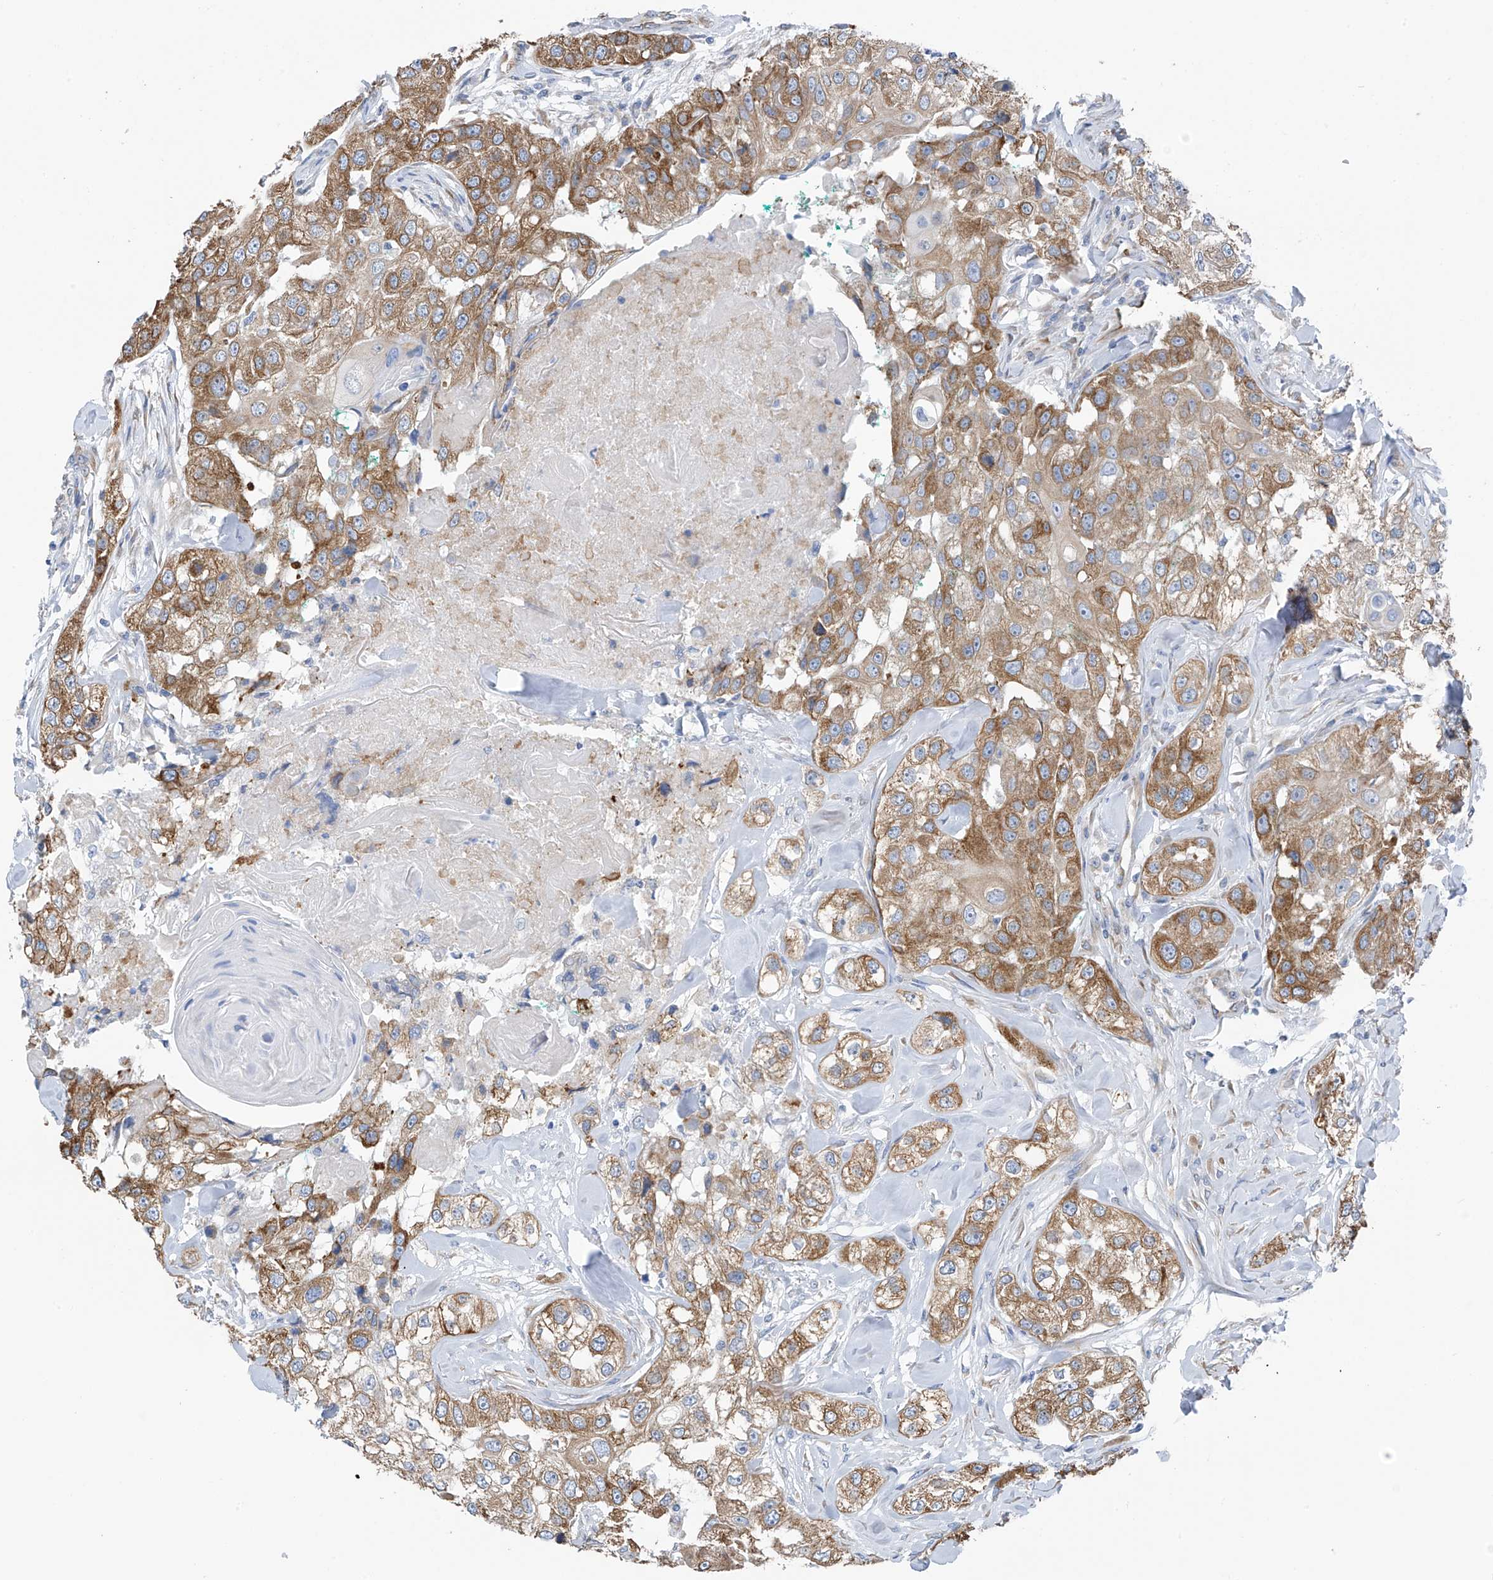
{"staining": {"intensity": "moderate", "quantity": ">75%", "location": "cytoplasmic/membranous"}, "tissue": "head and neck cancer", "cell_type": "Tumor cells", "image_type": "cancer", "snomed": [{"axis": "morphology", "description": "Normal tissue, NOS"}, {"axis": "morphology", "description": "Squamous cell carcinoma, NOS"}, {"axis": "topography", "description": "Skeletal muscle"}, {"axis": "topography", "description": "Head-Neck"}], "caption": "A medium amount of moderate cytoplasmic/membranous expression is identified in about >75% of tumor cells in squamous cell carcinoma (head and neck) tissue.", "gene": "RCN2", "patient": {"sex": "male", "age": 51}}